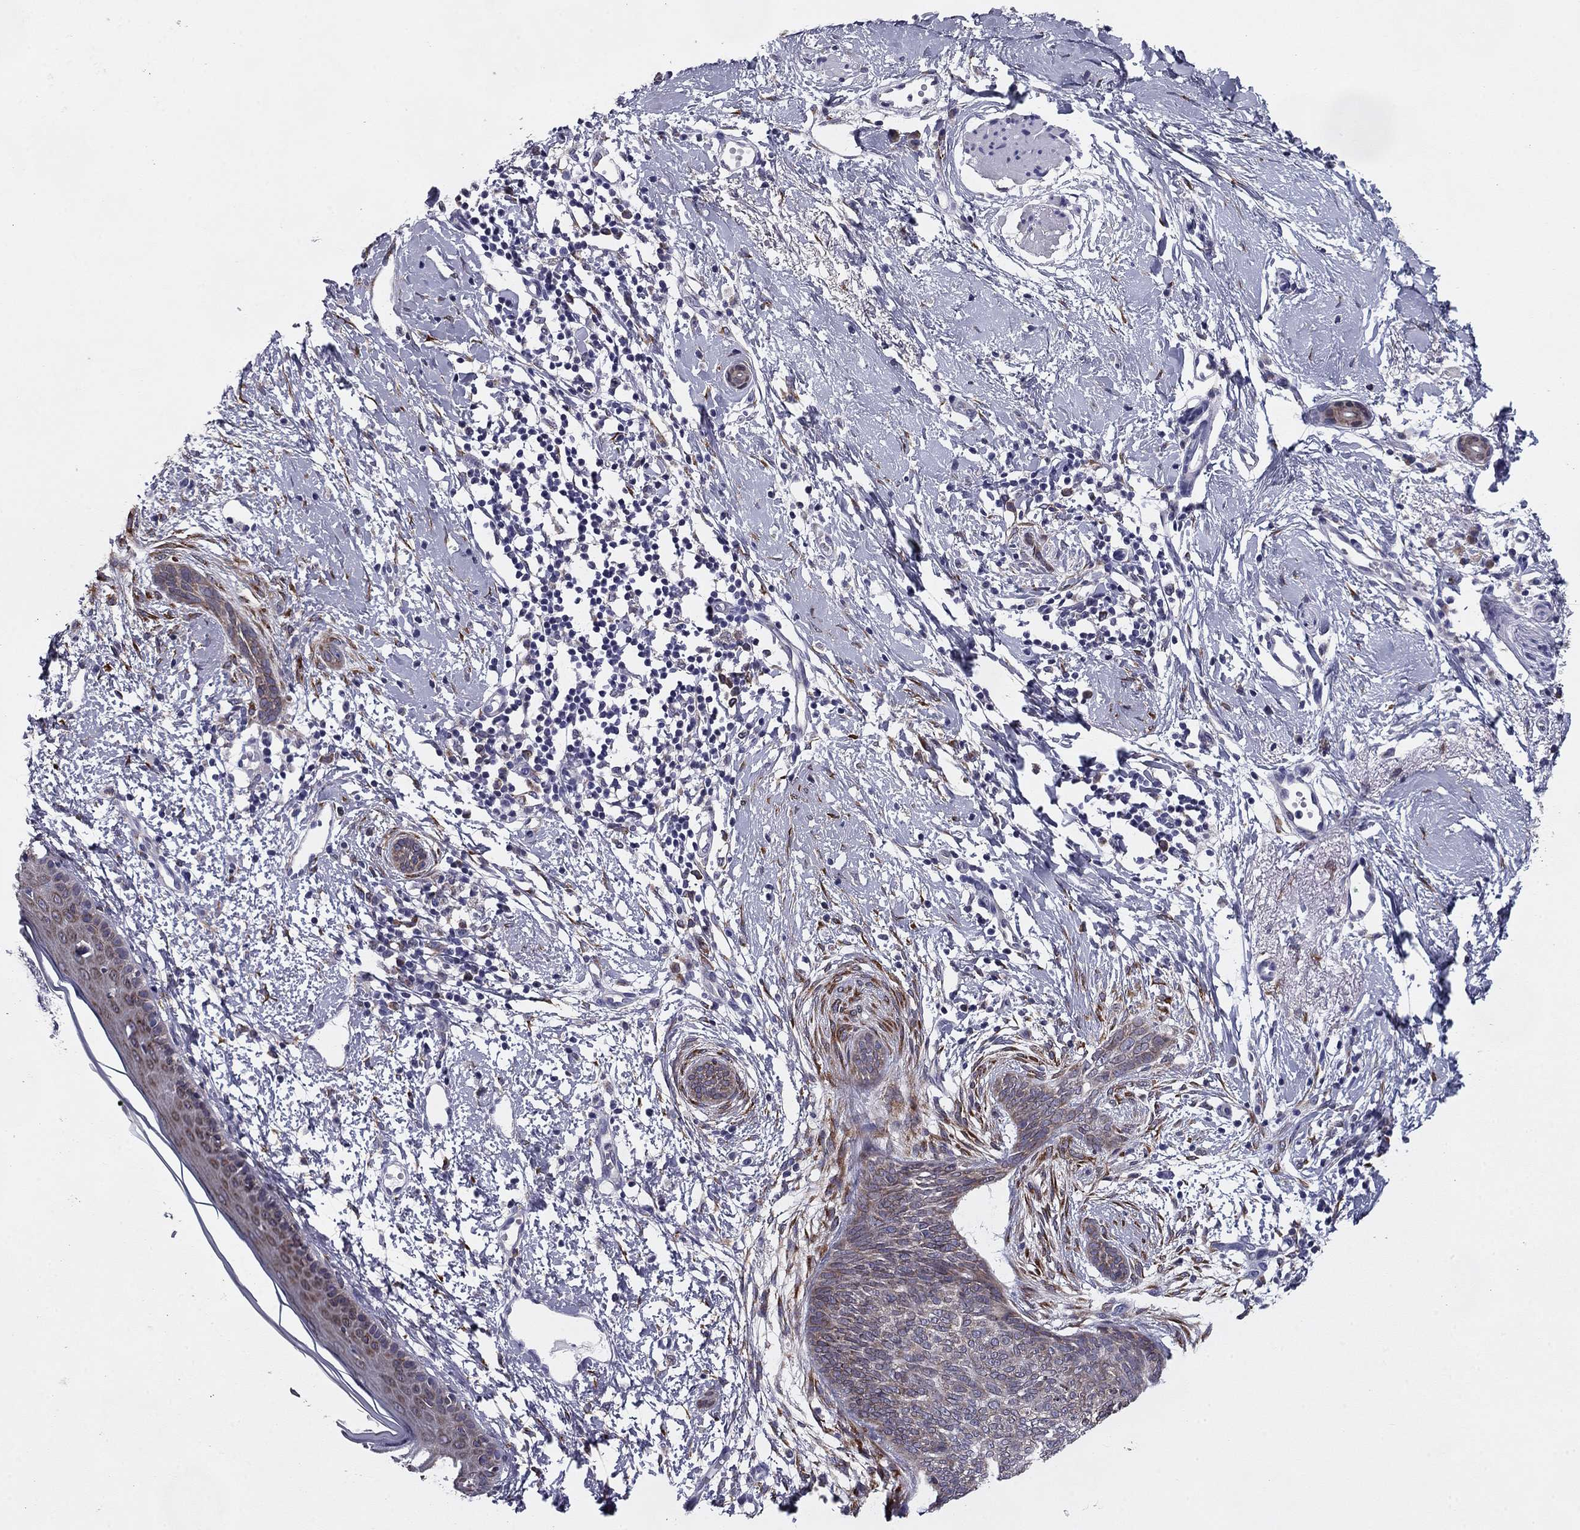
{"staining": {"intensity": "weak", "quantity": "25%-75%", "location": "cytoplasmic/membranous"}, "tissue": "skin cancer", "cell_type": "Tumor cells", "image_type": "cancer", "snomed": [{"axis": "morphology", "description": "Basal cell carcinoma"}, {"axis": "topography", "description": "Skin"}], "caption": "Human skin basal cell carcinoma stained with a brown dye exhibits weak cytoplasmic/membranous positive positivity in approximately 25%-75% of tumor cells.", "gene": "TMED3", "patient": {"sex": "female", "age": 65}}